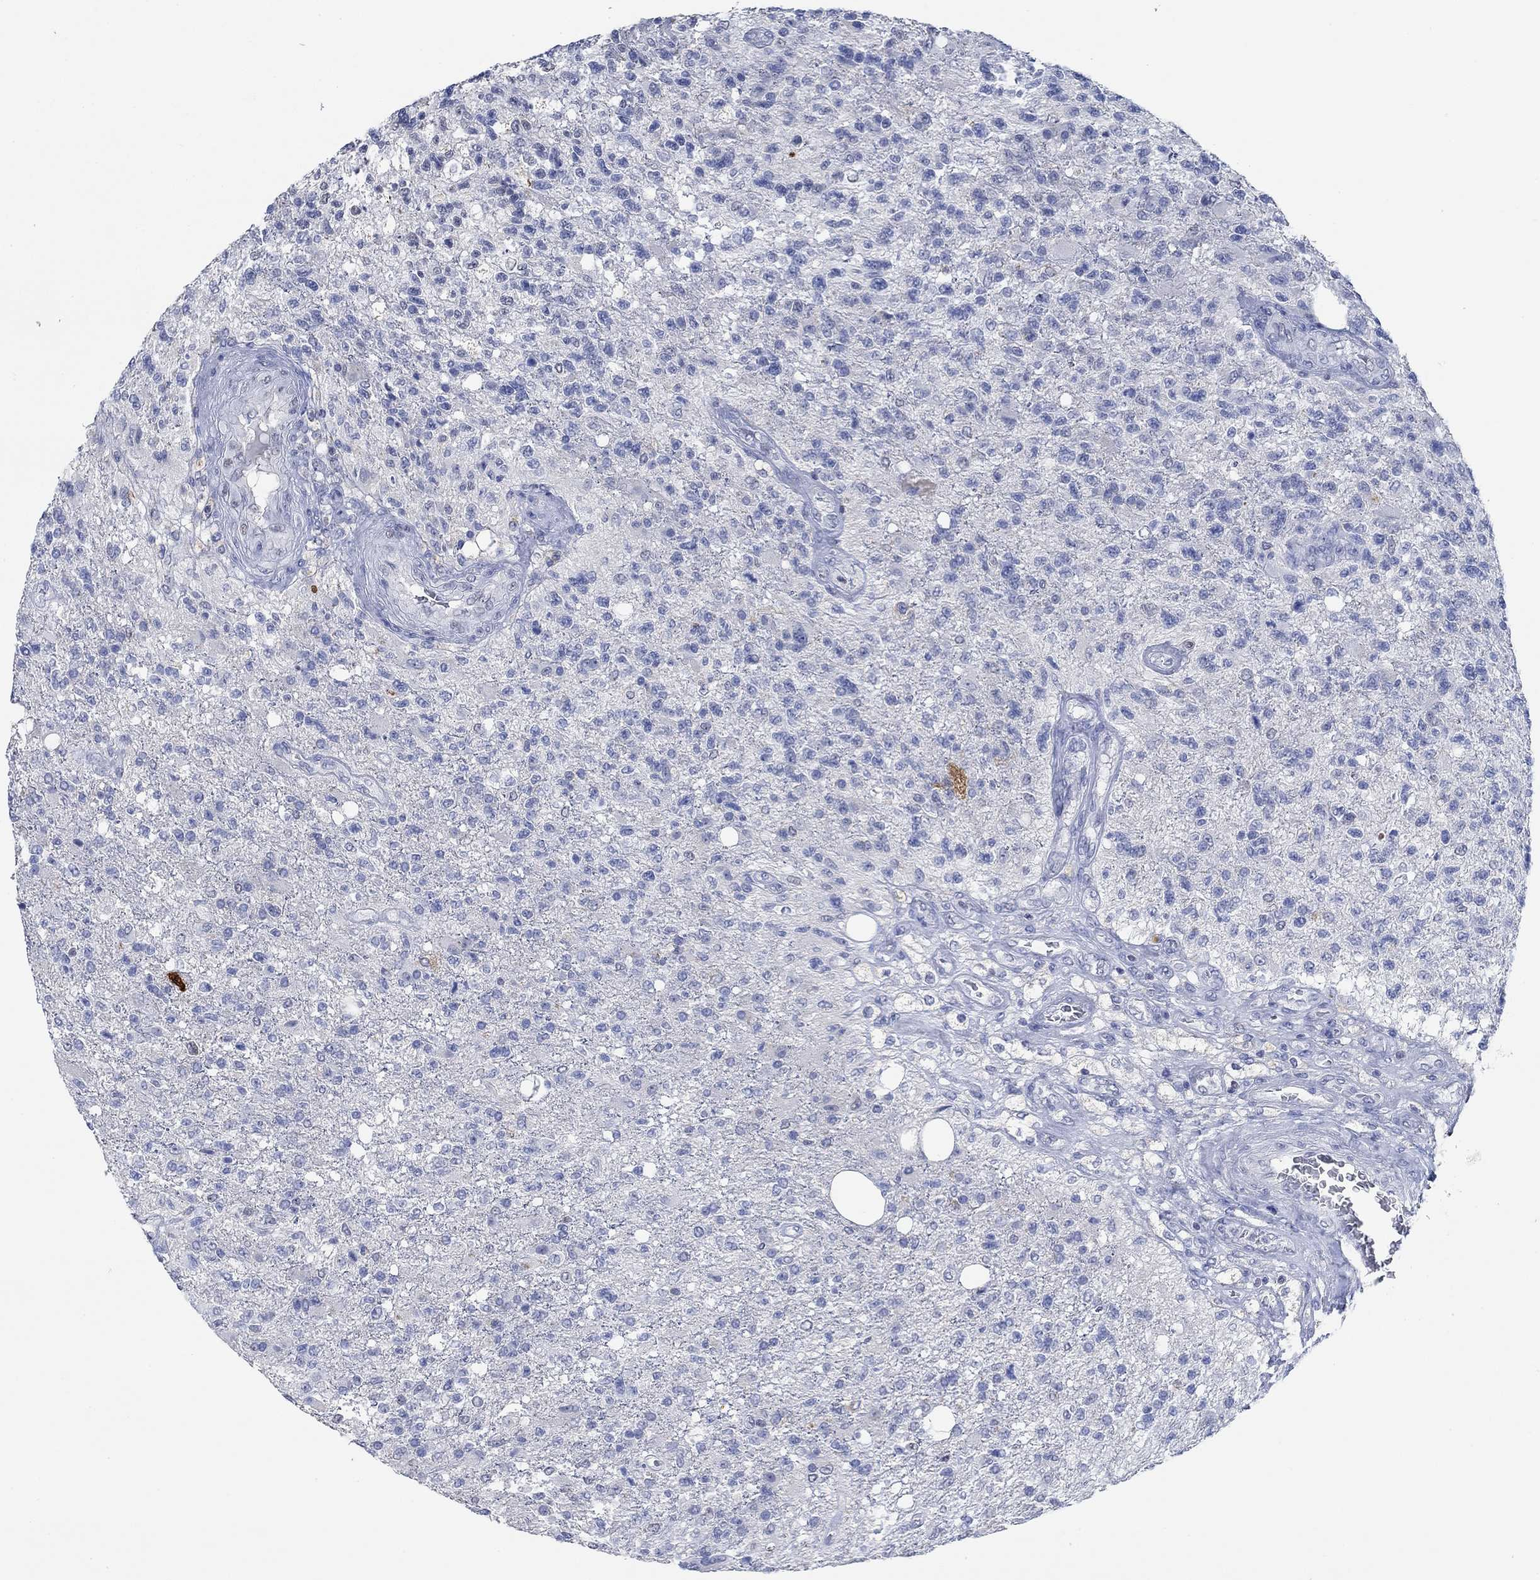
{"staining": {"intensity": "negative", "quantity": "none", "location": "none"}, "tissue": "glioma", "cell_type": "Tumor cells", "image_type": "cancer", "snomed": [{"axis": "morphology", "description": "Glioma, malignant, High grade"}, {"axis": "topography", "description": "Brain"}], "caption": "This is an immunohistochemistry (IHC) photomicrograph of glioma. There is no expression in tumor cells.", "gene": "PPP1R17", "patient": {"sex": "male", "age": 56}}